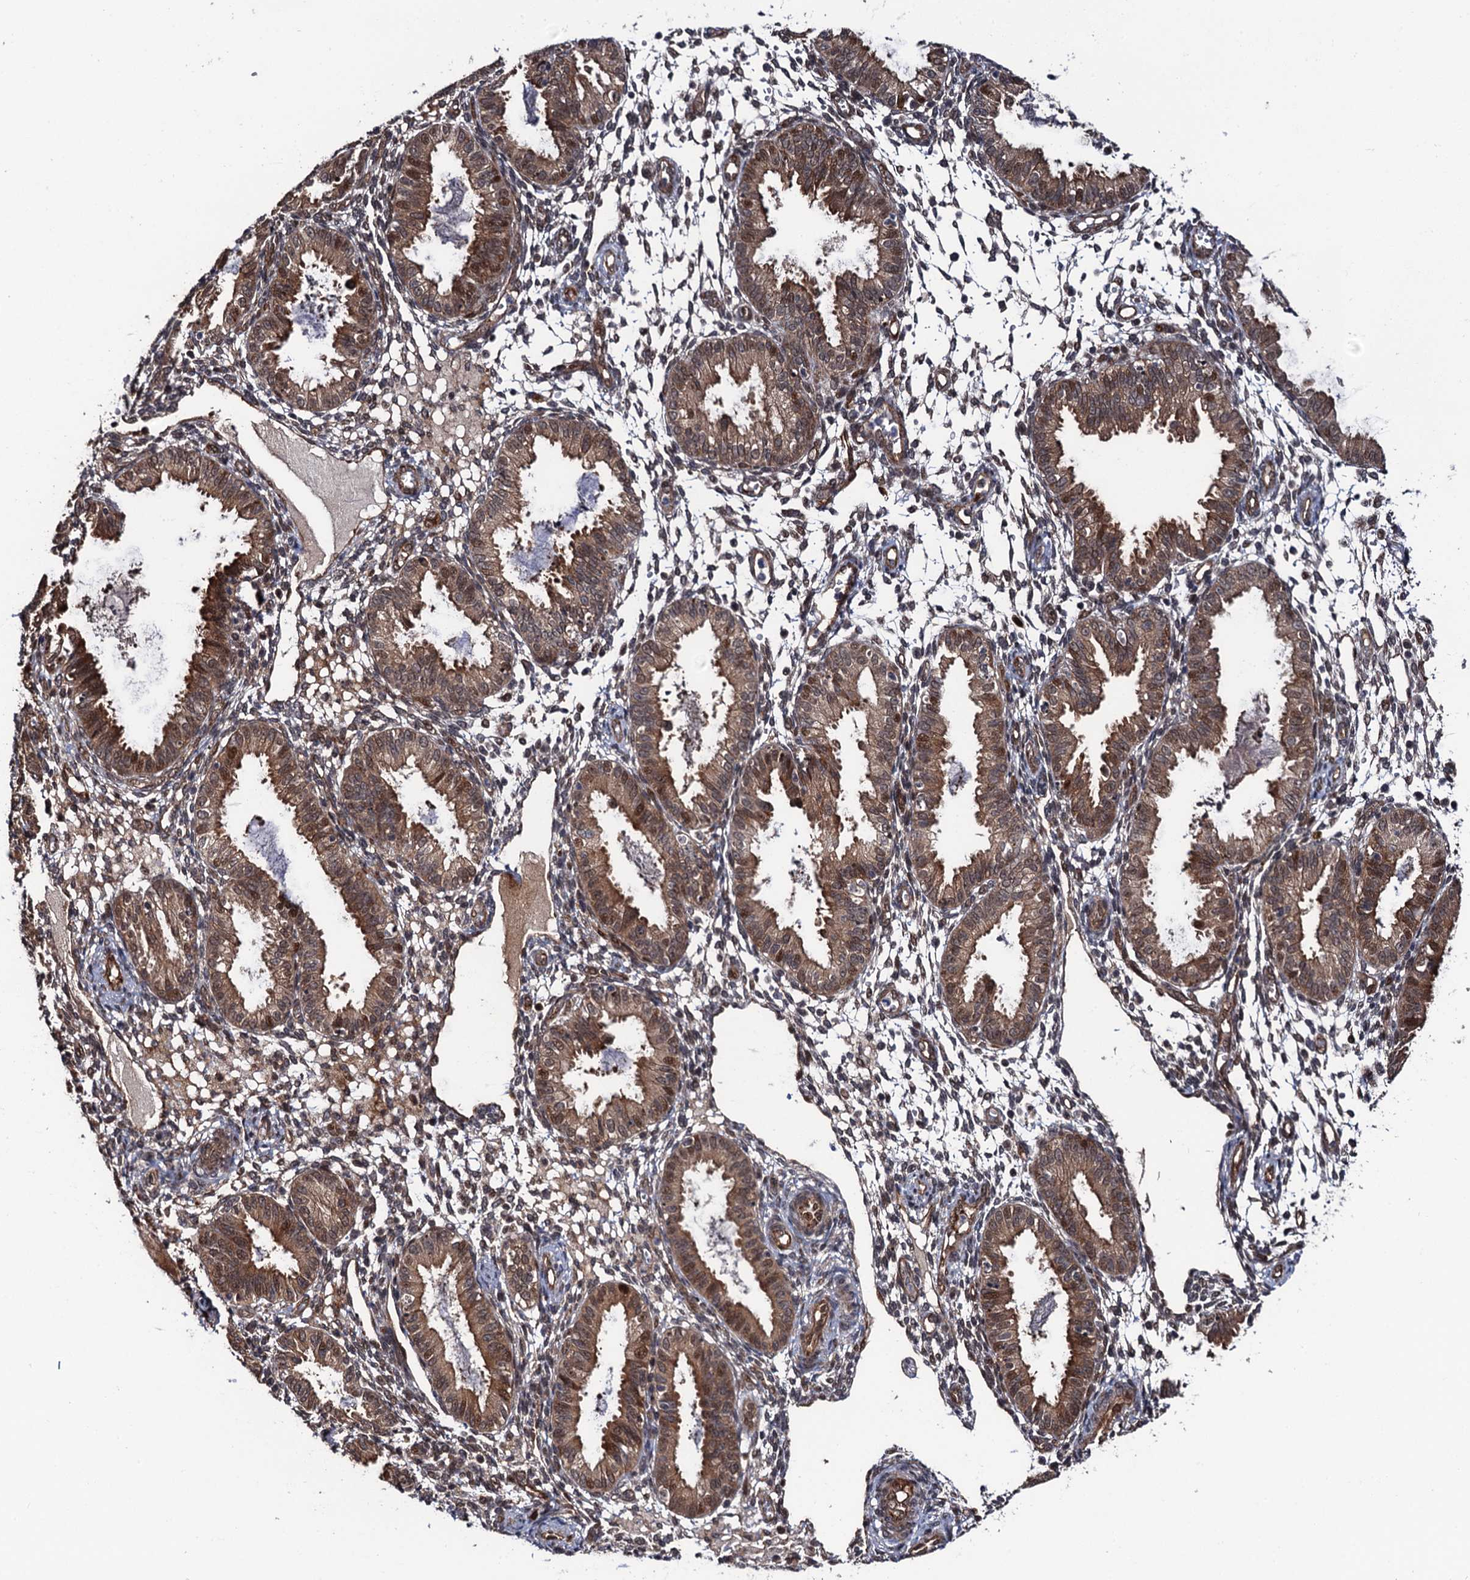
{"staining": {"intensity": "weak", "quantity": "25%-75%", "location": "cytoplasmic/membranous"}, "tissue": "endometrium", "cell_type": "Cells in endometrial stroma", "image_type": "normal", "snomed": [{"axis": "morphology", "description": "Normal tissue, NOS"}, {"axis": "topography", "description": "Endometrium"}], "caption": "IHC (DAB) staining of benign human endometrium exhibits weak cytoplasmic/membranous protein staining in about 25%-75% of cells in endometrial stroma.", "gene": "CDC23", "patient": {"sex": "female", "age": 33}}